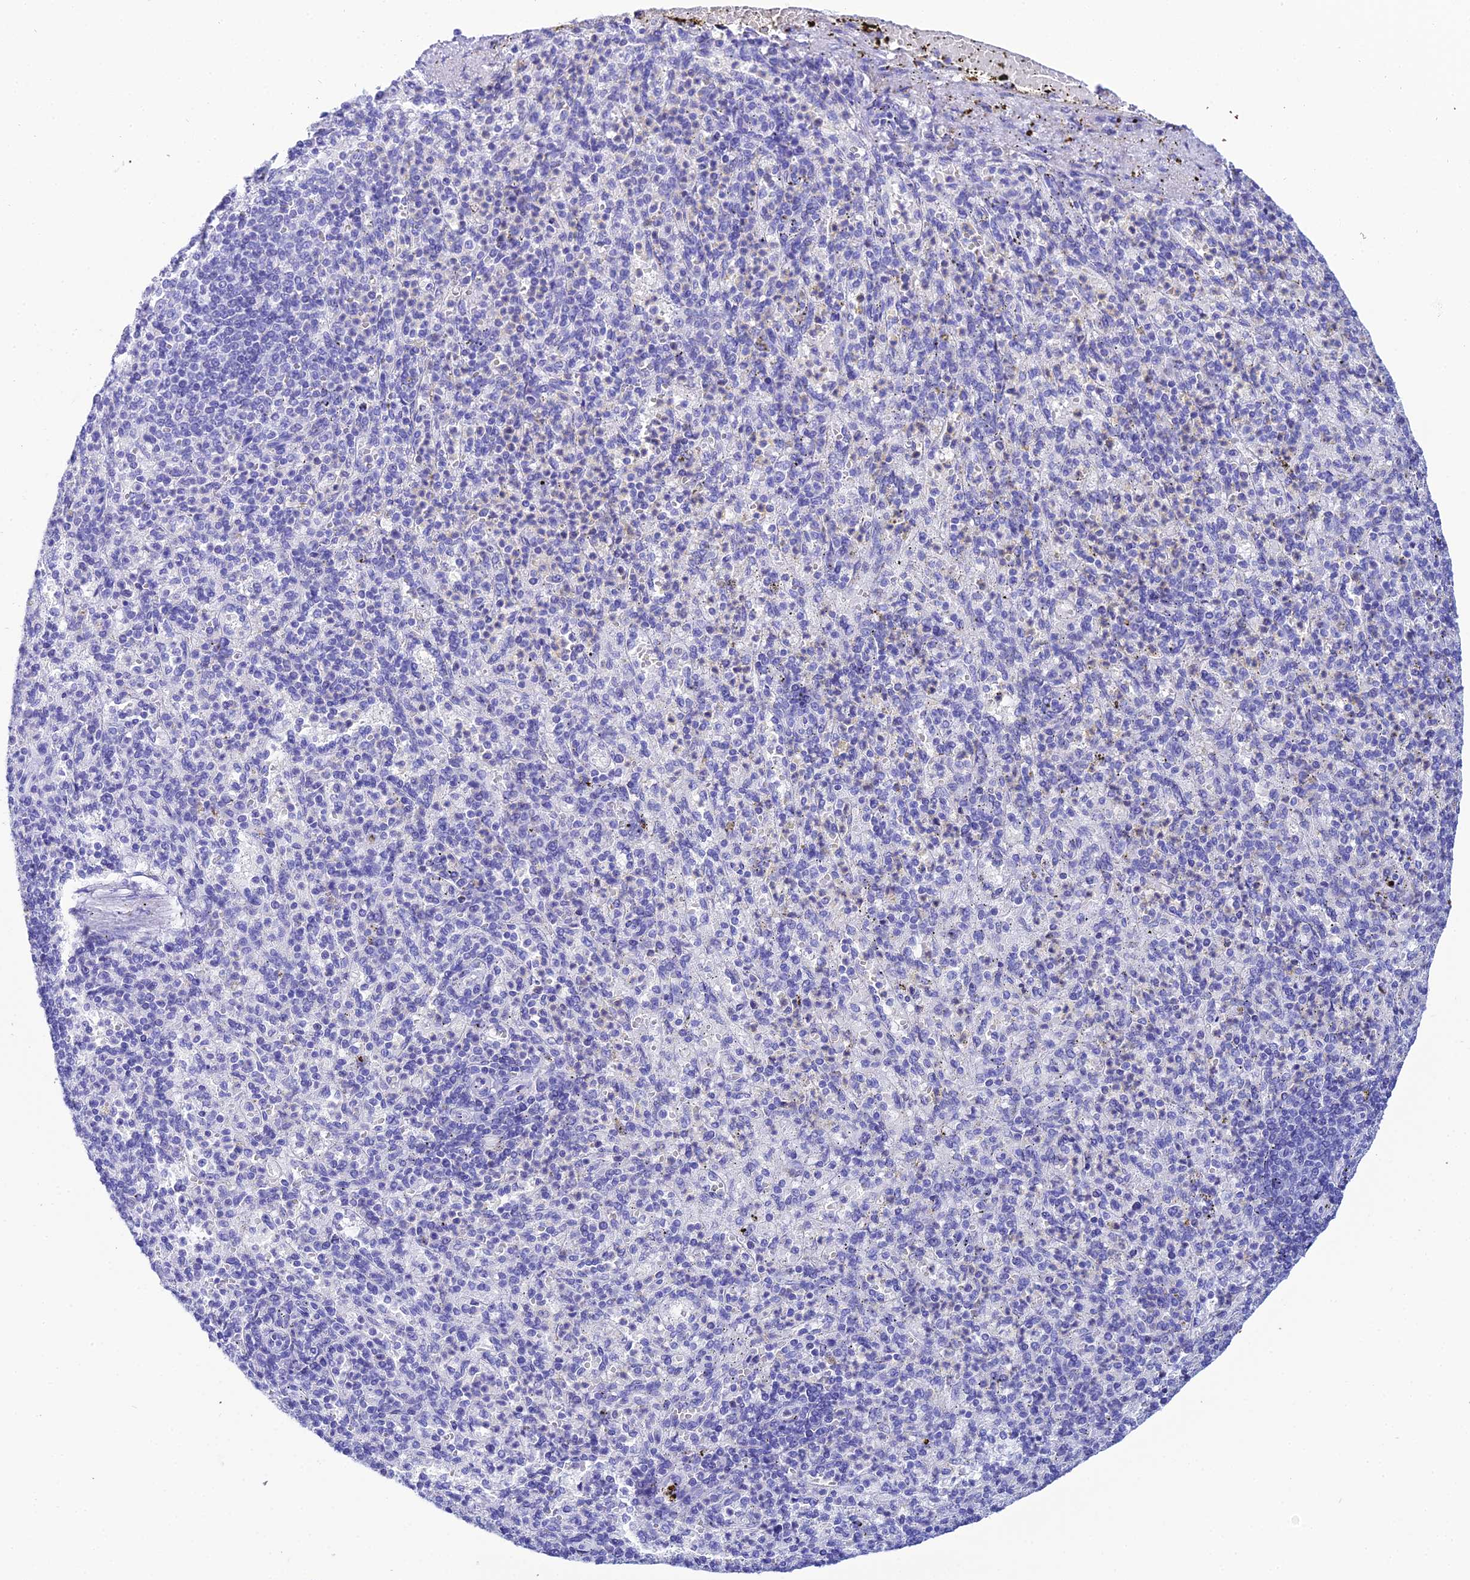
{"staining": {"intensity": "negative", "quantity": "none", "location": "none"}, "tissue": "spleen", "cell_type": "Cells in red pulp", "image_type": "normal", "snomed": [{"axis": "morphology", "description": "Normal tissue, NOS"}, {"axis": "topography", "description": "Spleen"}], "caption": "Cells in red pulp are negative for protein expression in benign human spleen. (DAB (3,3'-diaminobenzidine) IHC with hematoxylin counter stain).", "gene": "CELA3A", "patient": {"sex": "female", "age": 74}}